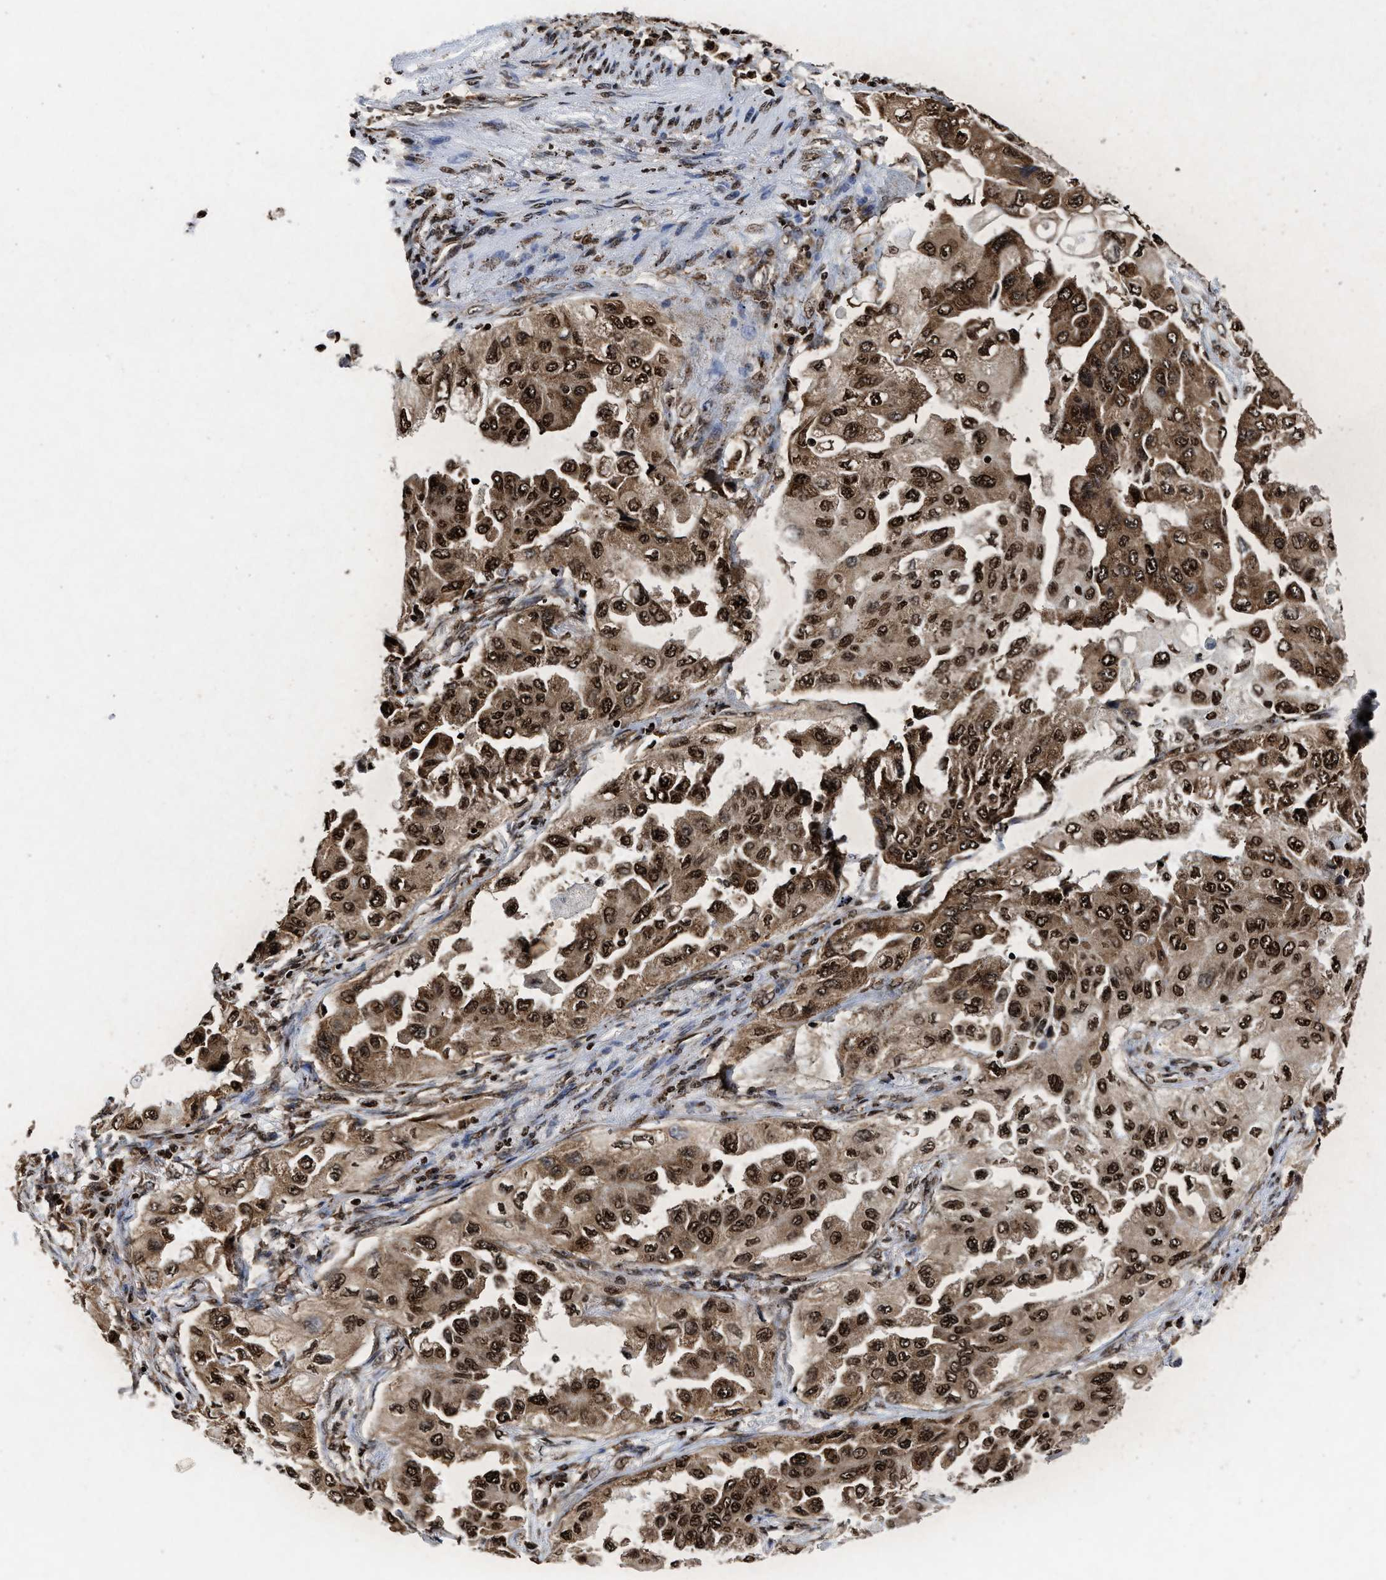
{"staining": {"intensity": "moderate", "quantity": ">75%", "location": "cytoplasmic/membranous,nuclear"}, "tissue": "lung cancer", "cell_type": "Tumor cells", "image_type": "cancer", "snomed": [{"axis": "morphology", "description": "Adenocarcinoma, NOS"}, {"axis": "topography", "description": "Lung"}], "caption": "Immunohistochemistry (DAB (3,3'-diaminobenzidine)) staining of adenocarcinoma (lung) demonstrates moderate cytoplasmic/membranous and nuclear protein staining in about >75% of tumor cells.", "gene": "ALYREF", "patient": {"sex": "female", "age": 65}}